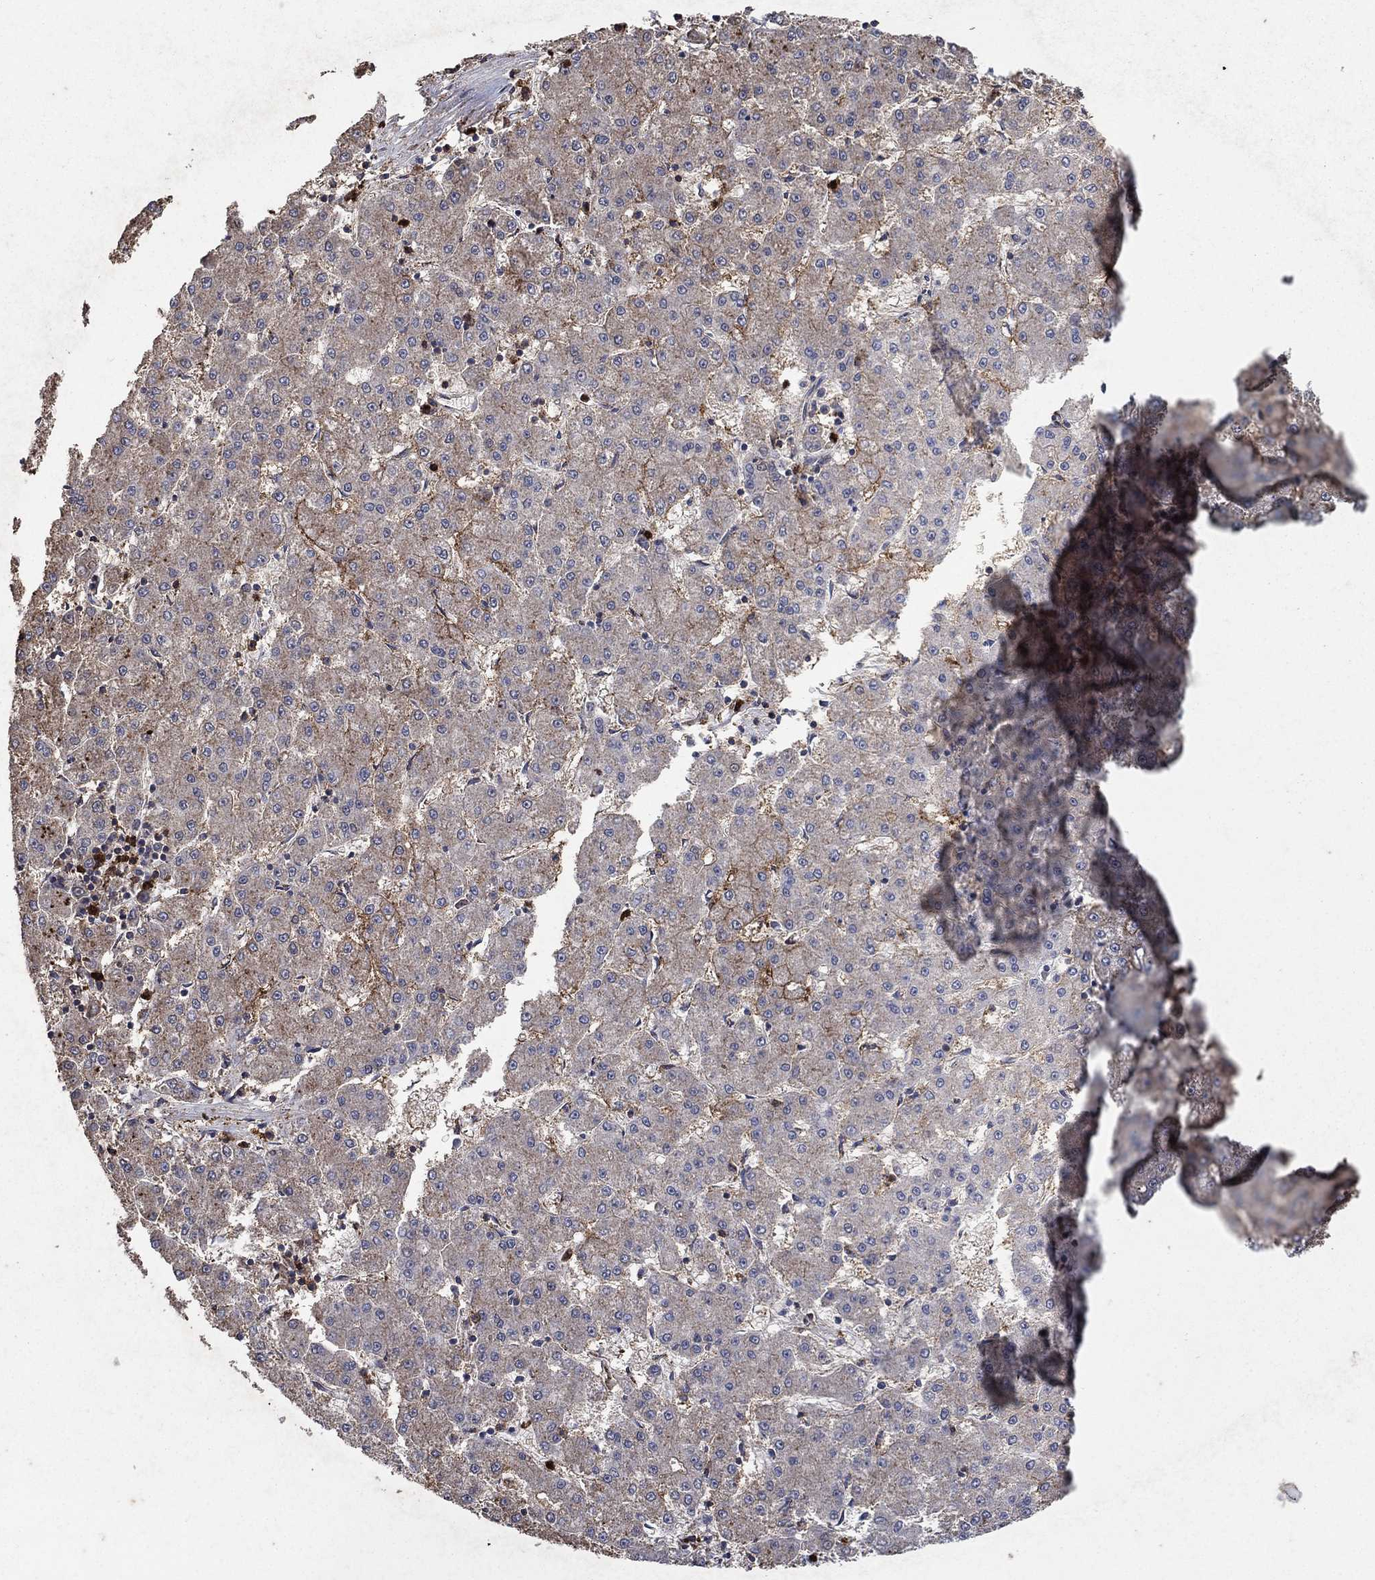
{"staining": {"intensity": "moderate", "quantity": "<25%", "location": "cytoplasmic/membranous"}, "tissue": "liver cancer", "cell_type": "Tumor cells", "image_type": "cancer", "snomed": [{"axis": "morphology", "description": "Carcinoma, Hepatocellular, NOS"}, {"axis": "topography", "description": "Liver"}], "caption": "The image exhibits immunohistochemical staining of liver cancer (hepatocellular carcinoma). There is moderate cytoplasmic/membranous staining is seen in approximately <25% of tumor cells.", "gene": "CD24", "patient": {"sex": "male", "age": 73}}